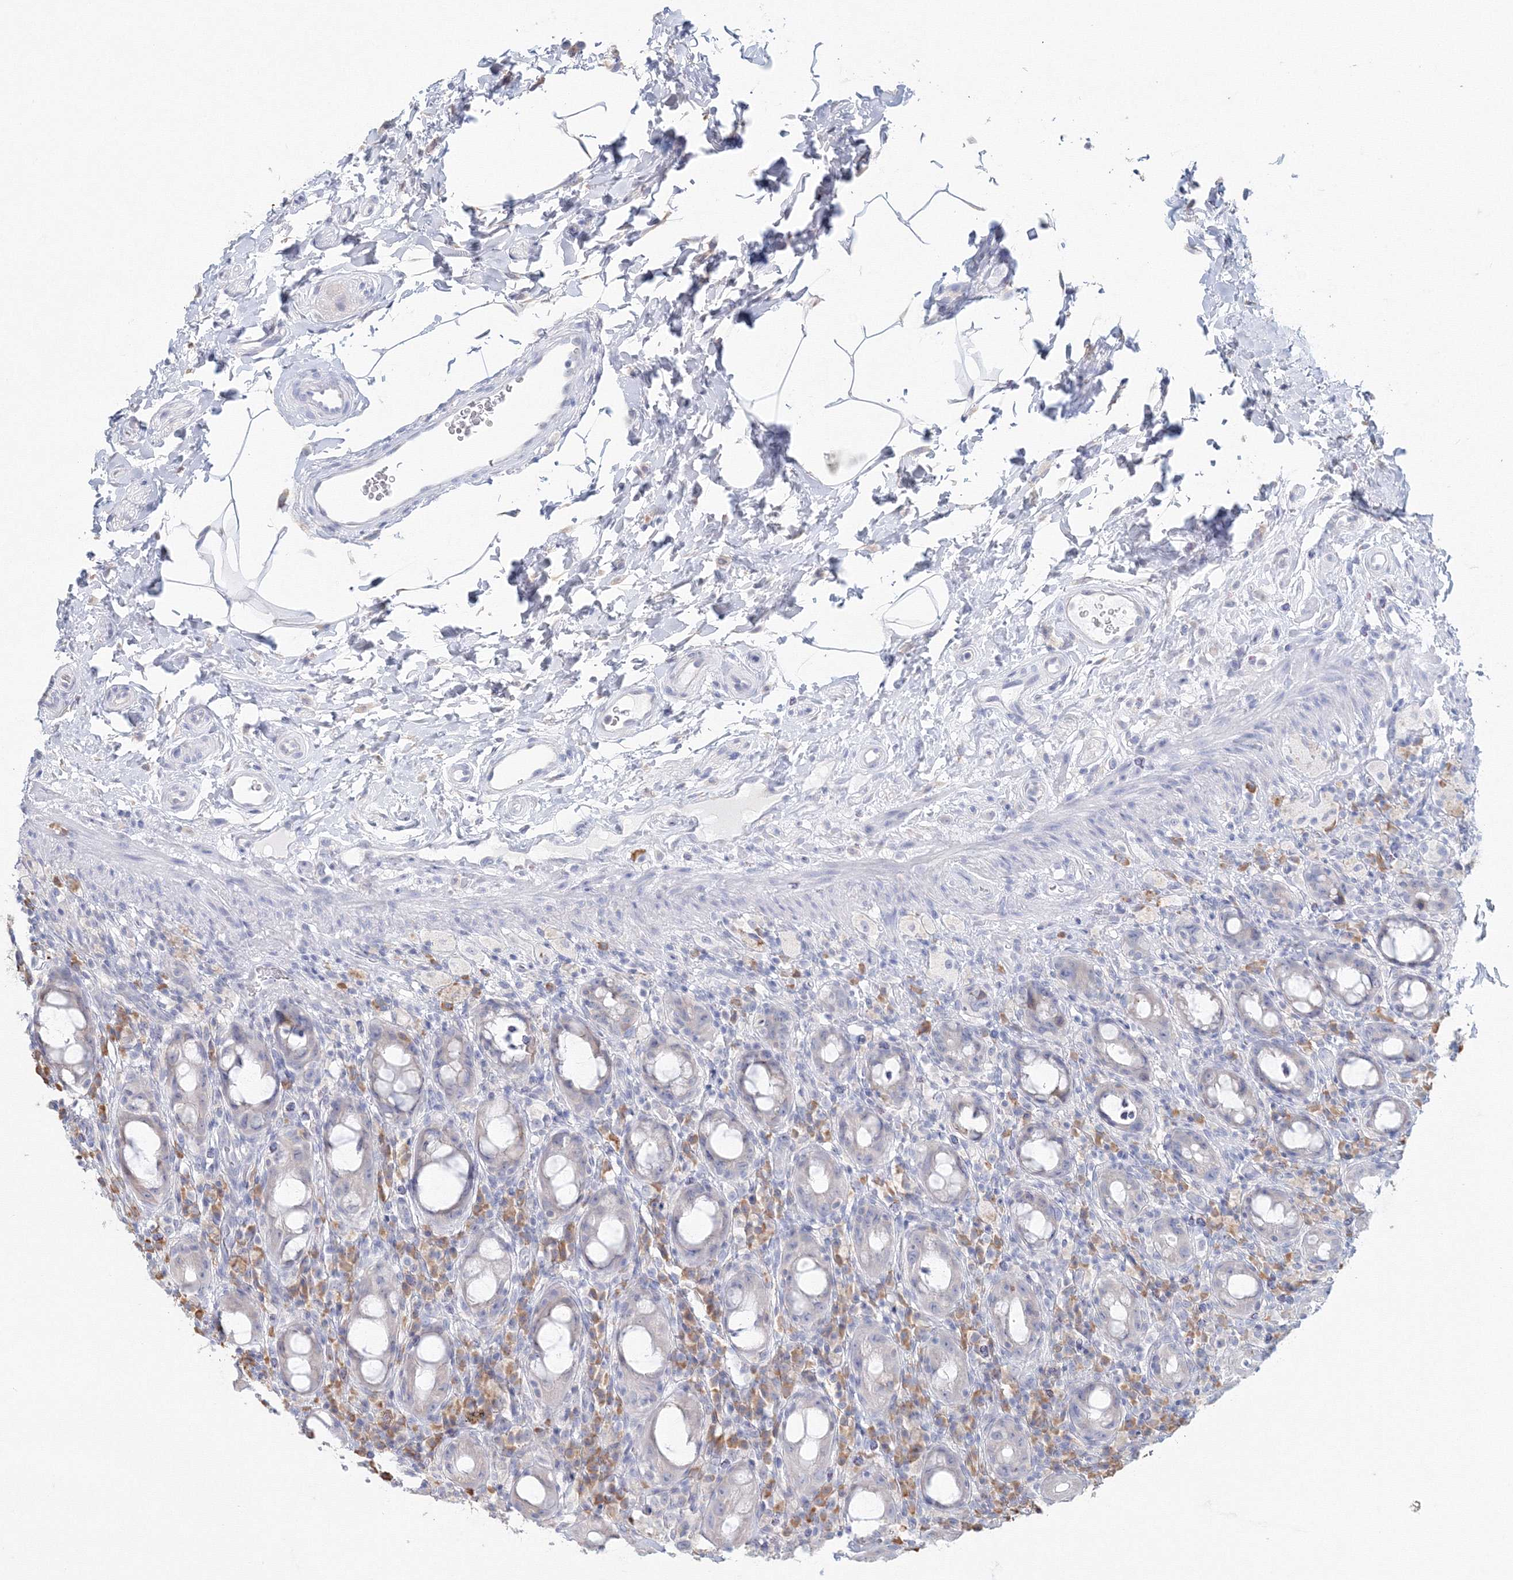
{"staining": {"intensity": "negative", "quantity": "none", "location": "none"}, "tissue": "rectum", "cell_type": "Glandular cells", "image_type": "normal", "snomed": [{"axis": "morphology", "description": "Normal tissue, NOS"}, {"axis": "topography", "description": "Rectum"}], "caption": "The histopathology image reveals no staining of glandular cells in unremarkable rectum. (Stains: DAB immunohistochemistry with hematoxylin counter stain, Microscopy: brightfield microscopy at high magnification).", "gene": "VSIG1", "patient": {"sex": "male", "age": 44}}